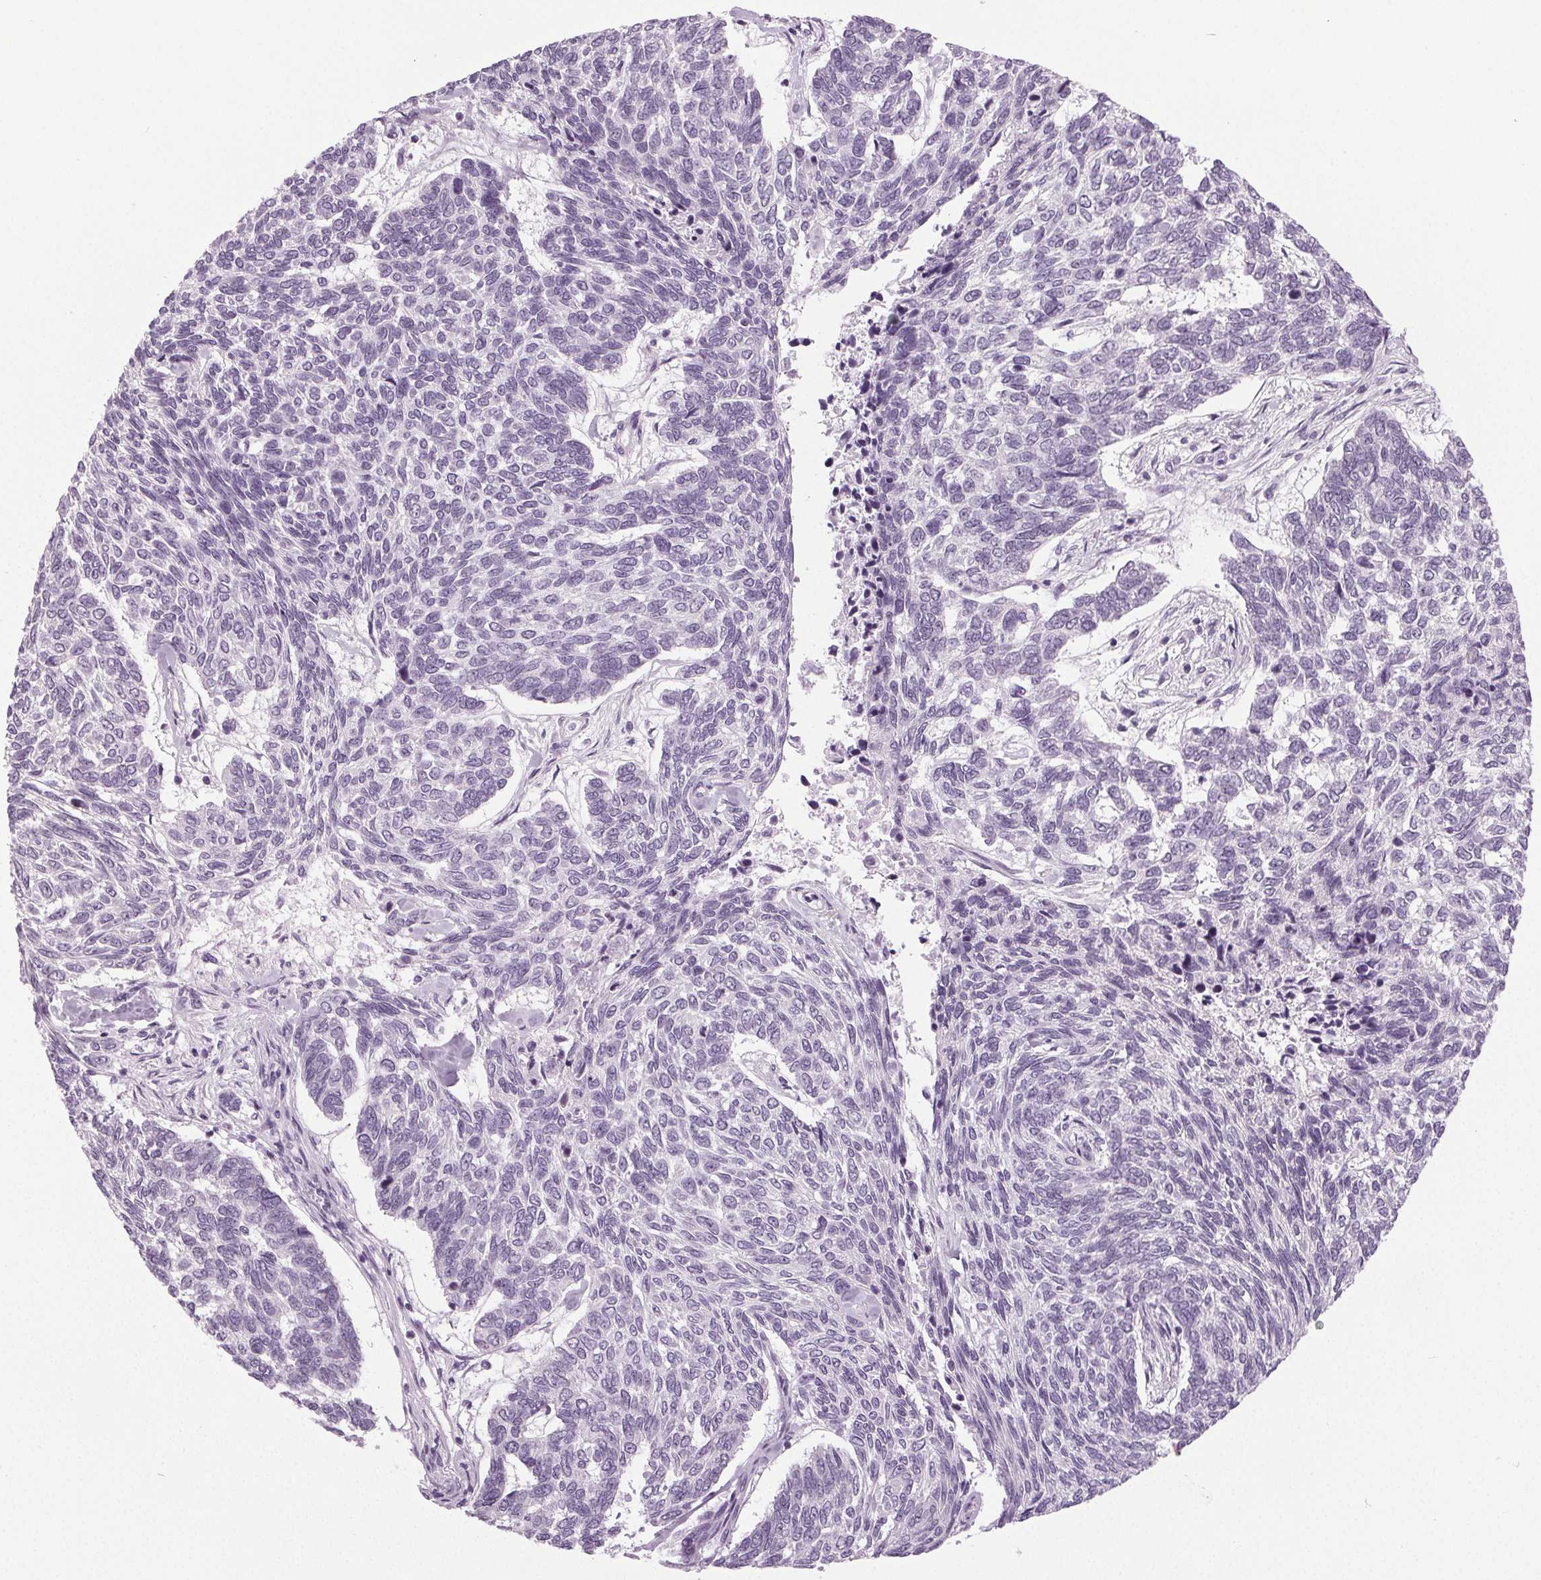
{"staining": {"intensity": "negative", "quantity": "none", "location": "none"}, "tissue": "skin cancer", "cell_type": "Tumor cells", "image_type": "cancer", "snomed": [{"axis": "morphology", "description": "Basal cell carcinoma"}, {"axis": "topography", "description": "Skin"}], "caption": "Tumor cells show no significant staining in skin cancer (basal cell carcinoma). Brightfield microscopy of immunohistochemistry stained with DAB (brown) and hematoxylin (blue), captured at high magnification.", "gene": "IGF2BP1", "patient": {"sex": "female", "age": 65}}